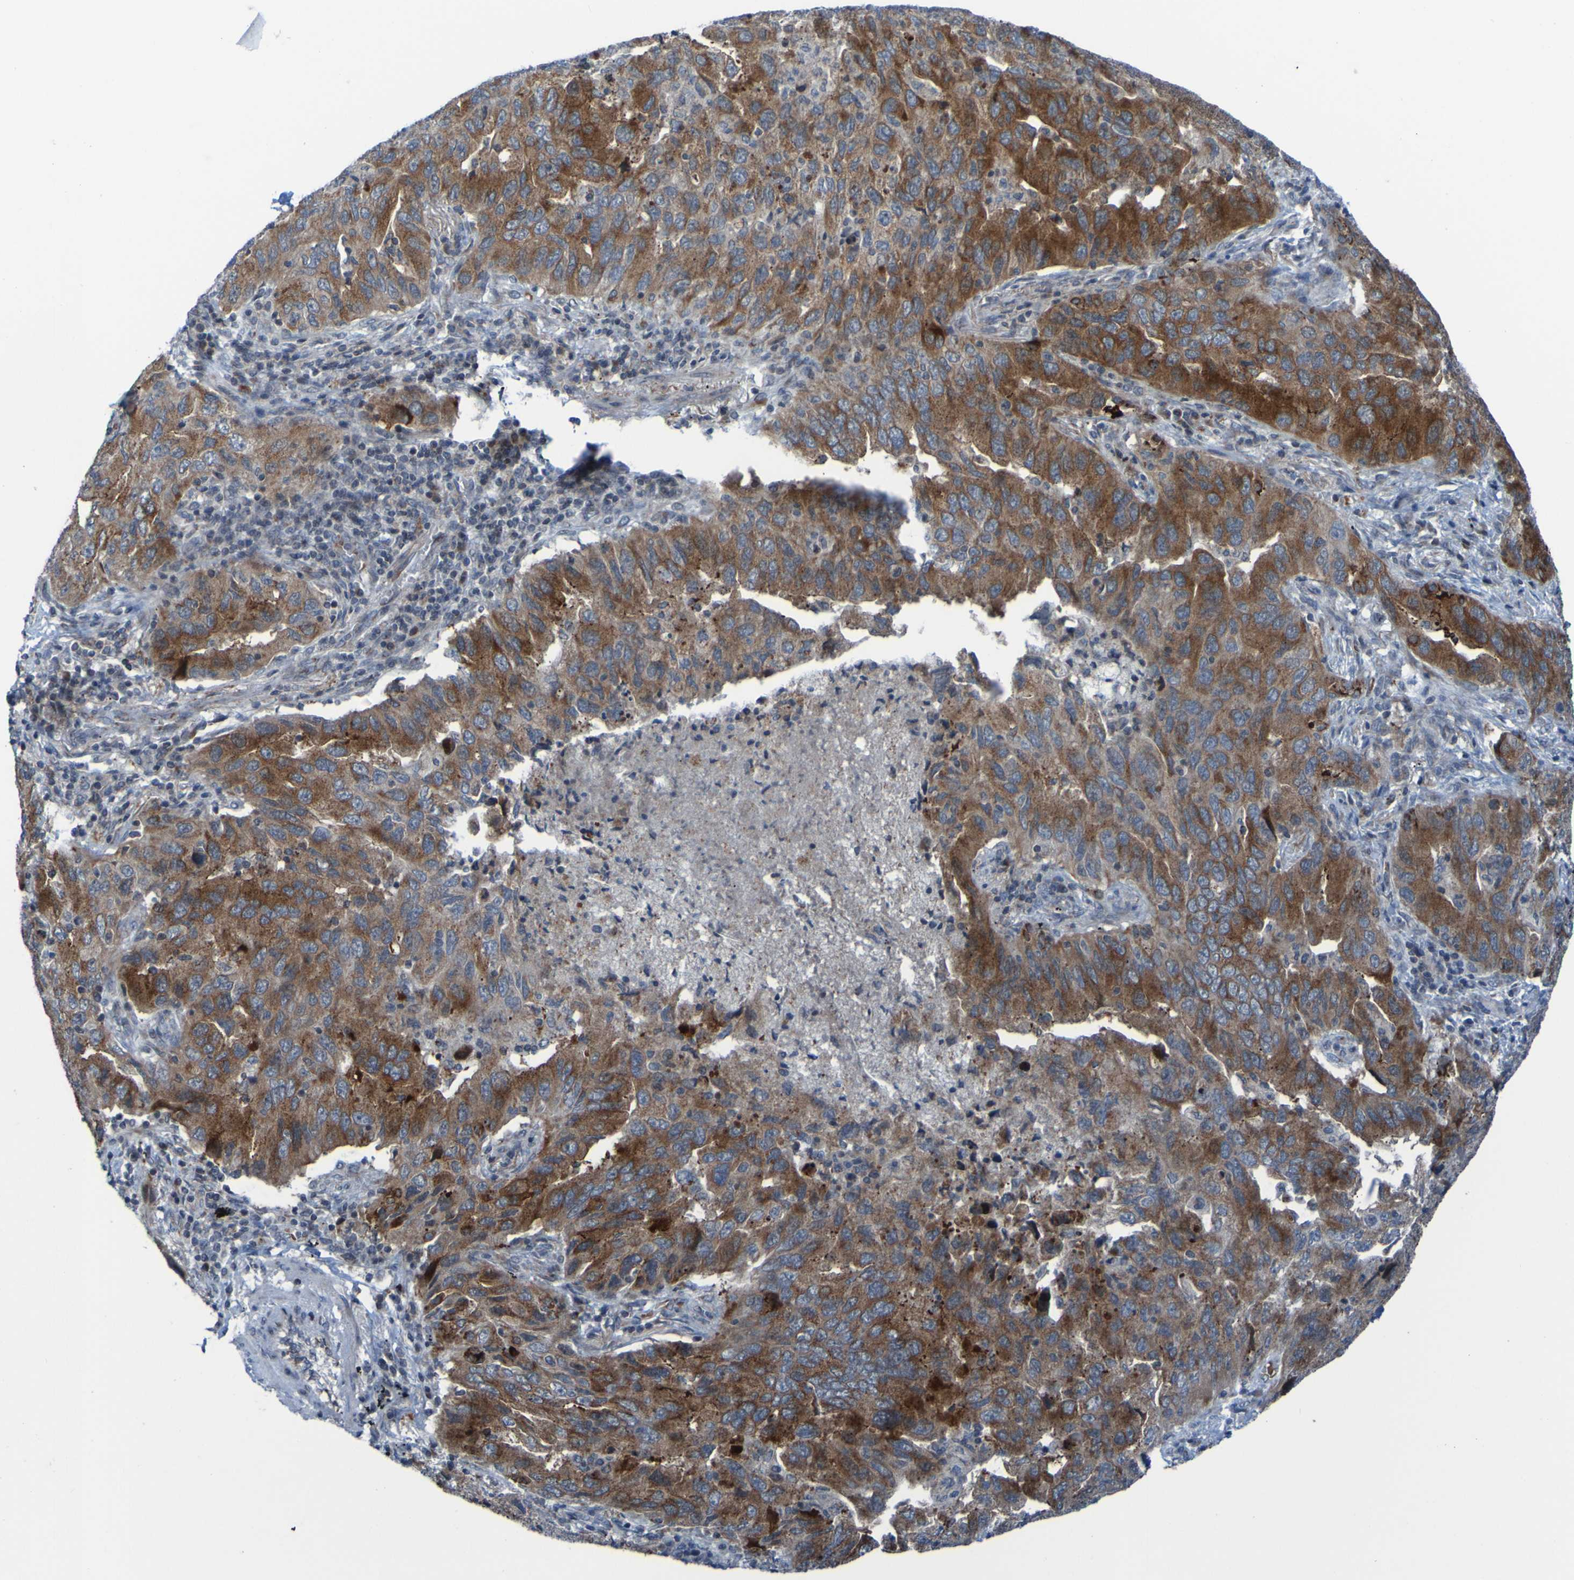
{"staining": {"intensity": "strong", "quantity": ">75%", "location": "cytoplasmic/membranous"}, "tissue": "lung cancer", "cell_type": "Tumor cells", "image_type": "cancer", "snomed": [{"axis": "morphology", "description": "Adenocarcinoma, NOS"}, {"axis": "topography", "description": "Lung"}], "caption": "Lung adenocarcinoma was stained to show a protein in brown. There is high levels of strong cytoplasmic/membranous expression in approximately >75% of tumor cells. Ihc stains the protein in brown and the nuclei are stained blue.", "gene": "UNG", "patient": {"sex": "female", "age": 65}}